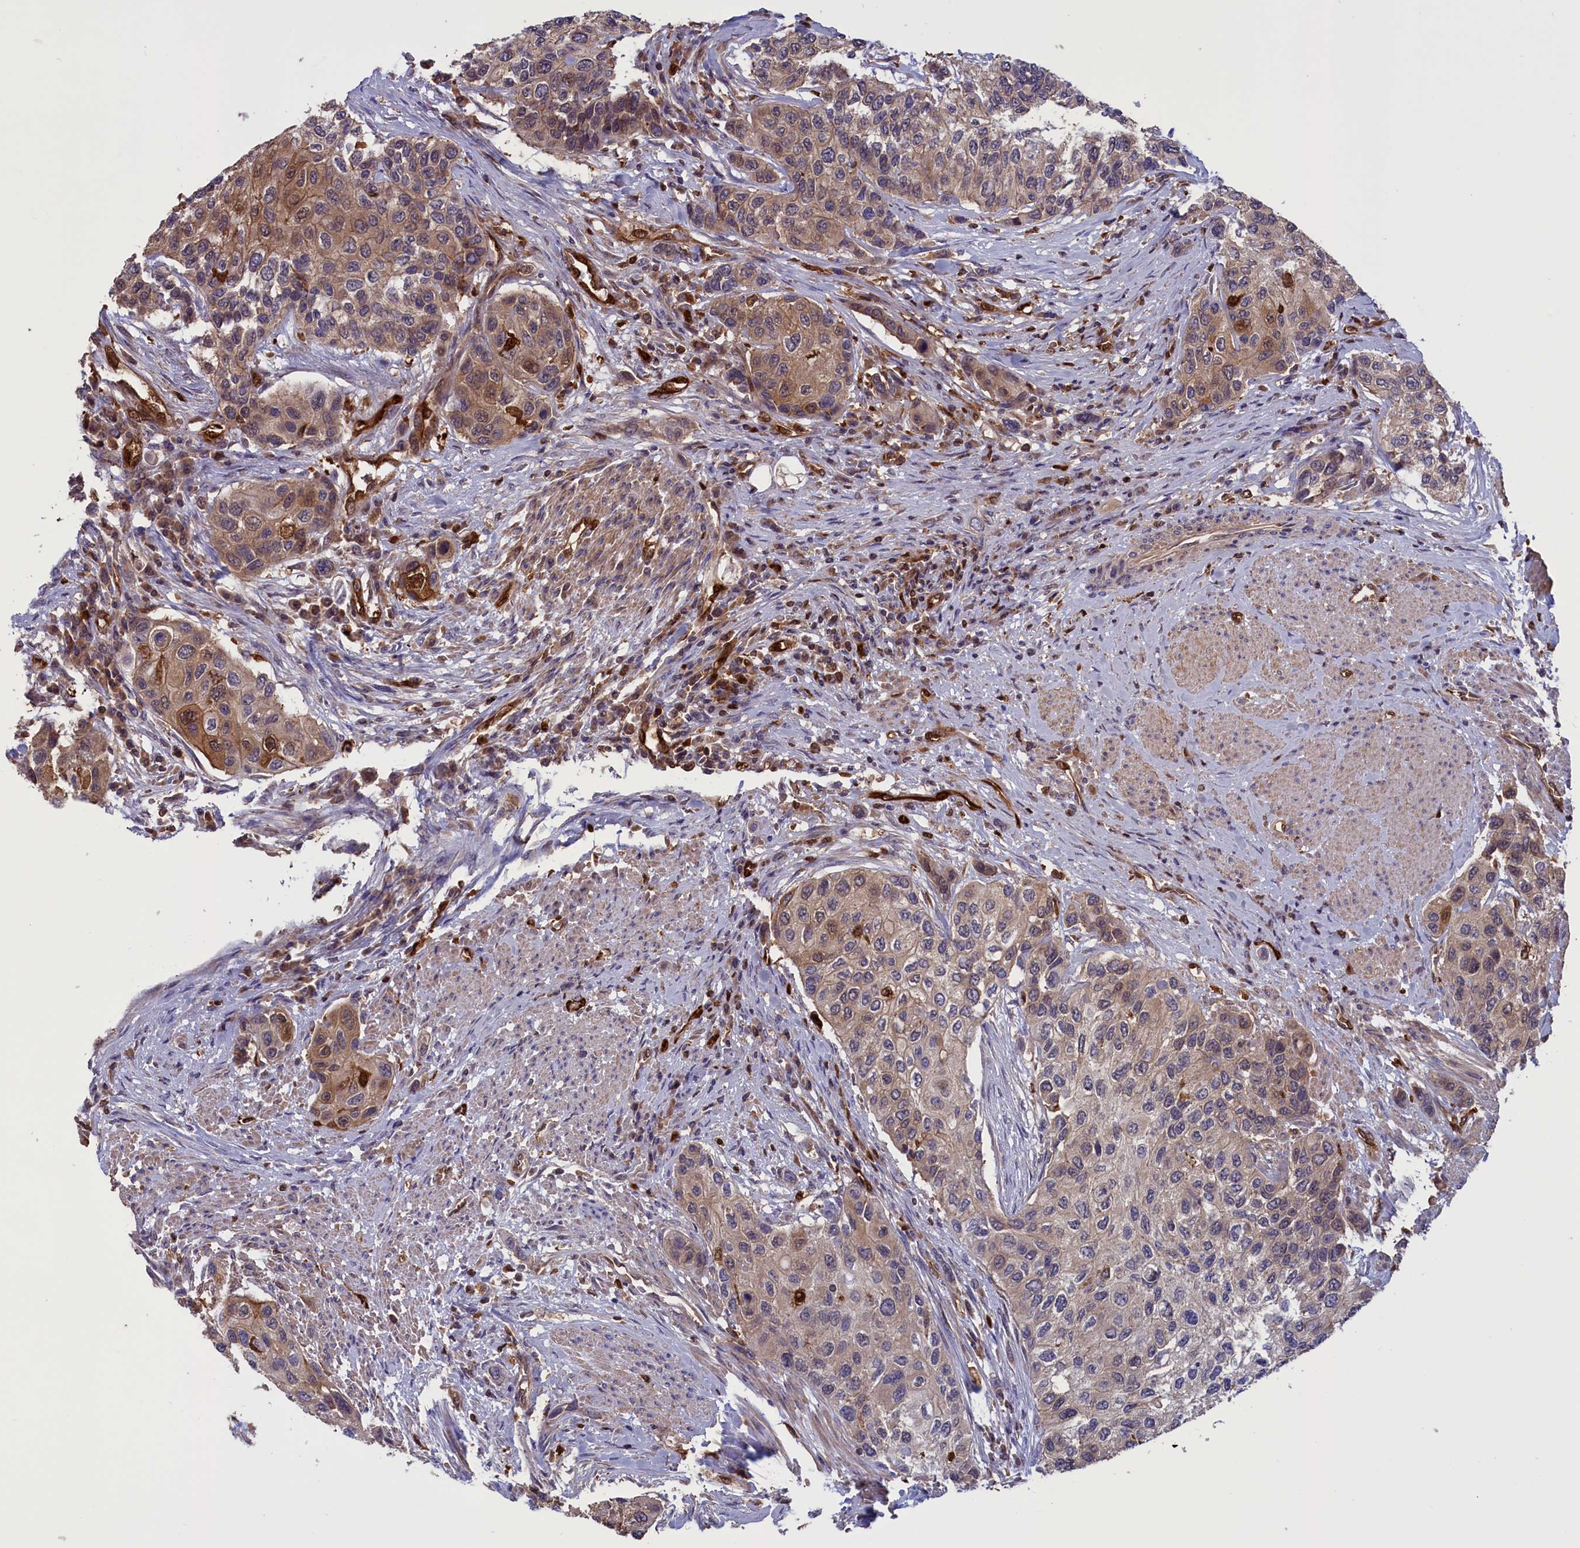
{"staining": {"intensity": "weak", "quantity": ">75%", "location": "cytoplasmic/membranous"}, "tissue": "urothelial cancer", "cell_type": "Tumor cells", "image_type": "cancer", "snomed": [{"axis": "morphology", "description": "Urothelial carcinoma, High grade"}, {"axis": "topography", "description": "Urinary bladder"}], "caption": "High-grade urothelial carcinoma was stained to show a protein in brown. There is low levels of weak cytoplasmic/membranous expression in approximately >75% of tumor cells. The staining was performed using DAB (3,3'-diaminobenzidine), with brown indicating positive protein expression. Nuclei are stained blue with hematoxylin.", "gene": "ARHGAP18", "patient": {"sex": "female", "age": 56}}